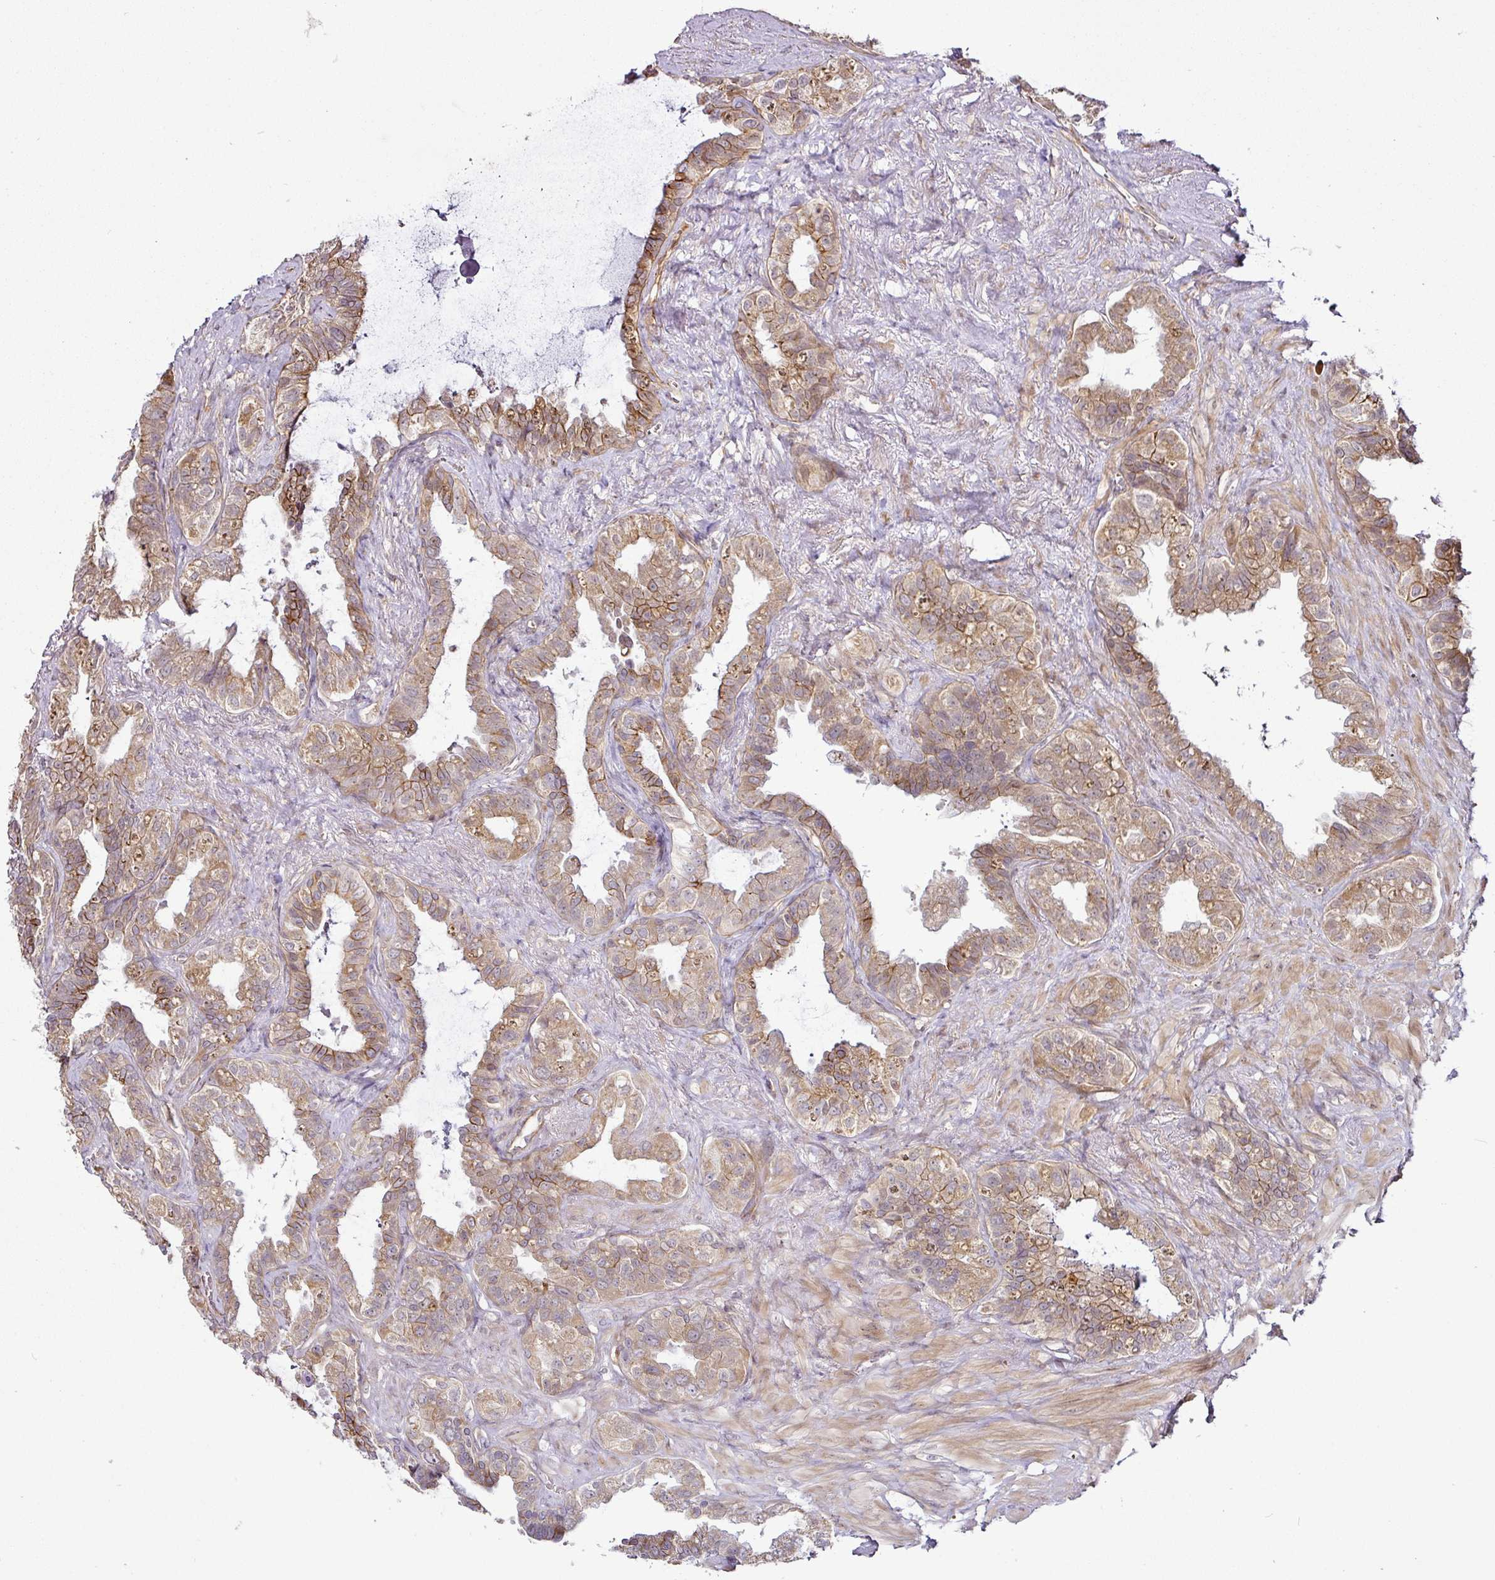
{"staining": {"intensity": "moderate", "quantity": ">75%", "location": "cytoplasmic/membranous"}, "tissue": "seminal vesicle", "cell_type": "Glandular cells", "image_type": "normal", "snomed": [{"axis": "morphology", "description": "Normal tissue, NOS"}, {"axis": "topography", "description": "Seminal veicle"}, {"axis": "topography", "description": "Peripheral nerve tissue"}], "caption": "Immunohistochemical staining of benign seminal vesicle exhibits >75% levels of moderate cytoplasmic/membranous protein positivity in approximately >75% of glandular cells. (IHC, brightfield microscopy, high magnification).", "gene": "DCAF13", "patient": {"sex": "male", "age": 76}}